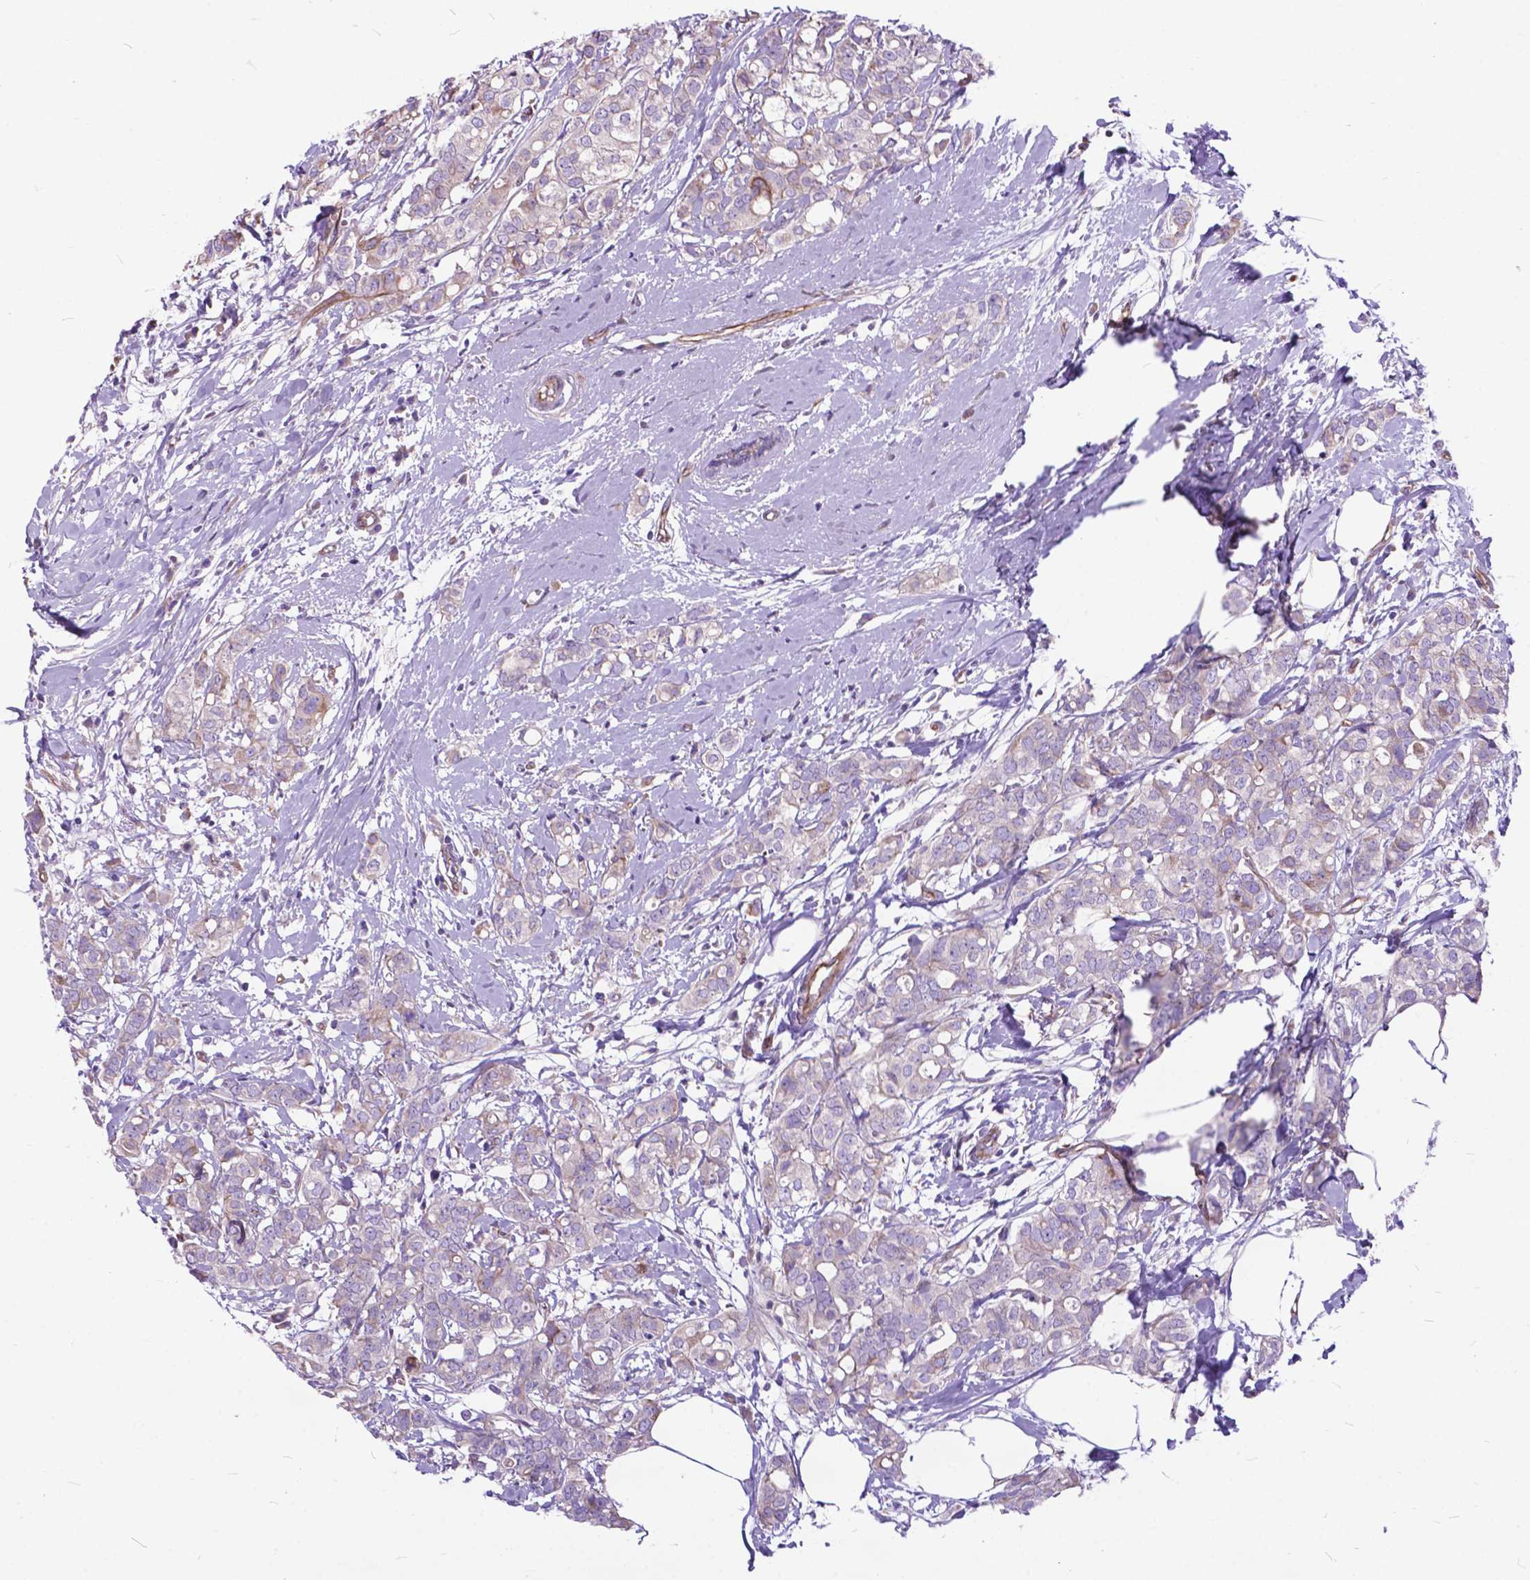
{"staining": {"intensity": "negative", "quantity": "none", "location": "none"}, "tissue": "breast cancer", "cell_type": "Tumor cells", "image_type": "cancer", "snomed": [{"axis": "morphology", "description": "Duct carcinoma"}, {"axis": "topography", "description": "Breast"}], "caption": "An image of breast cancer stained for a protein demonstrates no brown staining in tumor cells. (DAB (3,3'-diaminobenzidine) immunohistochemistry (IHC) with hematoxylin counter stain).", "gene": "FLT4", "patient": {"sex": "female", "age": 40}}